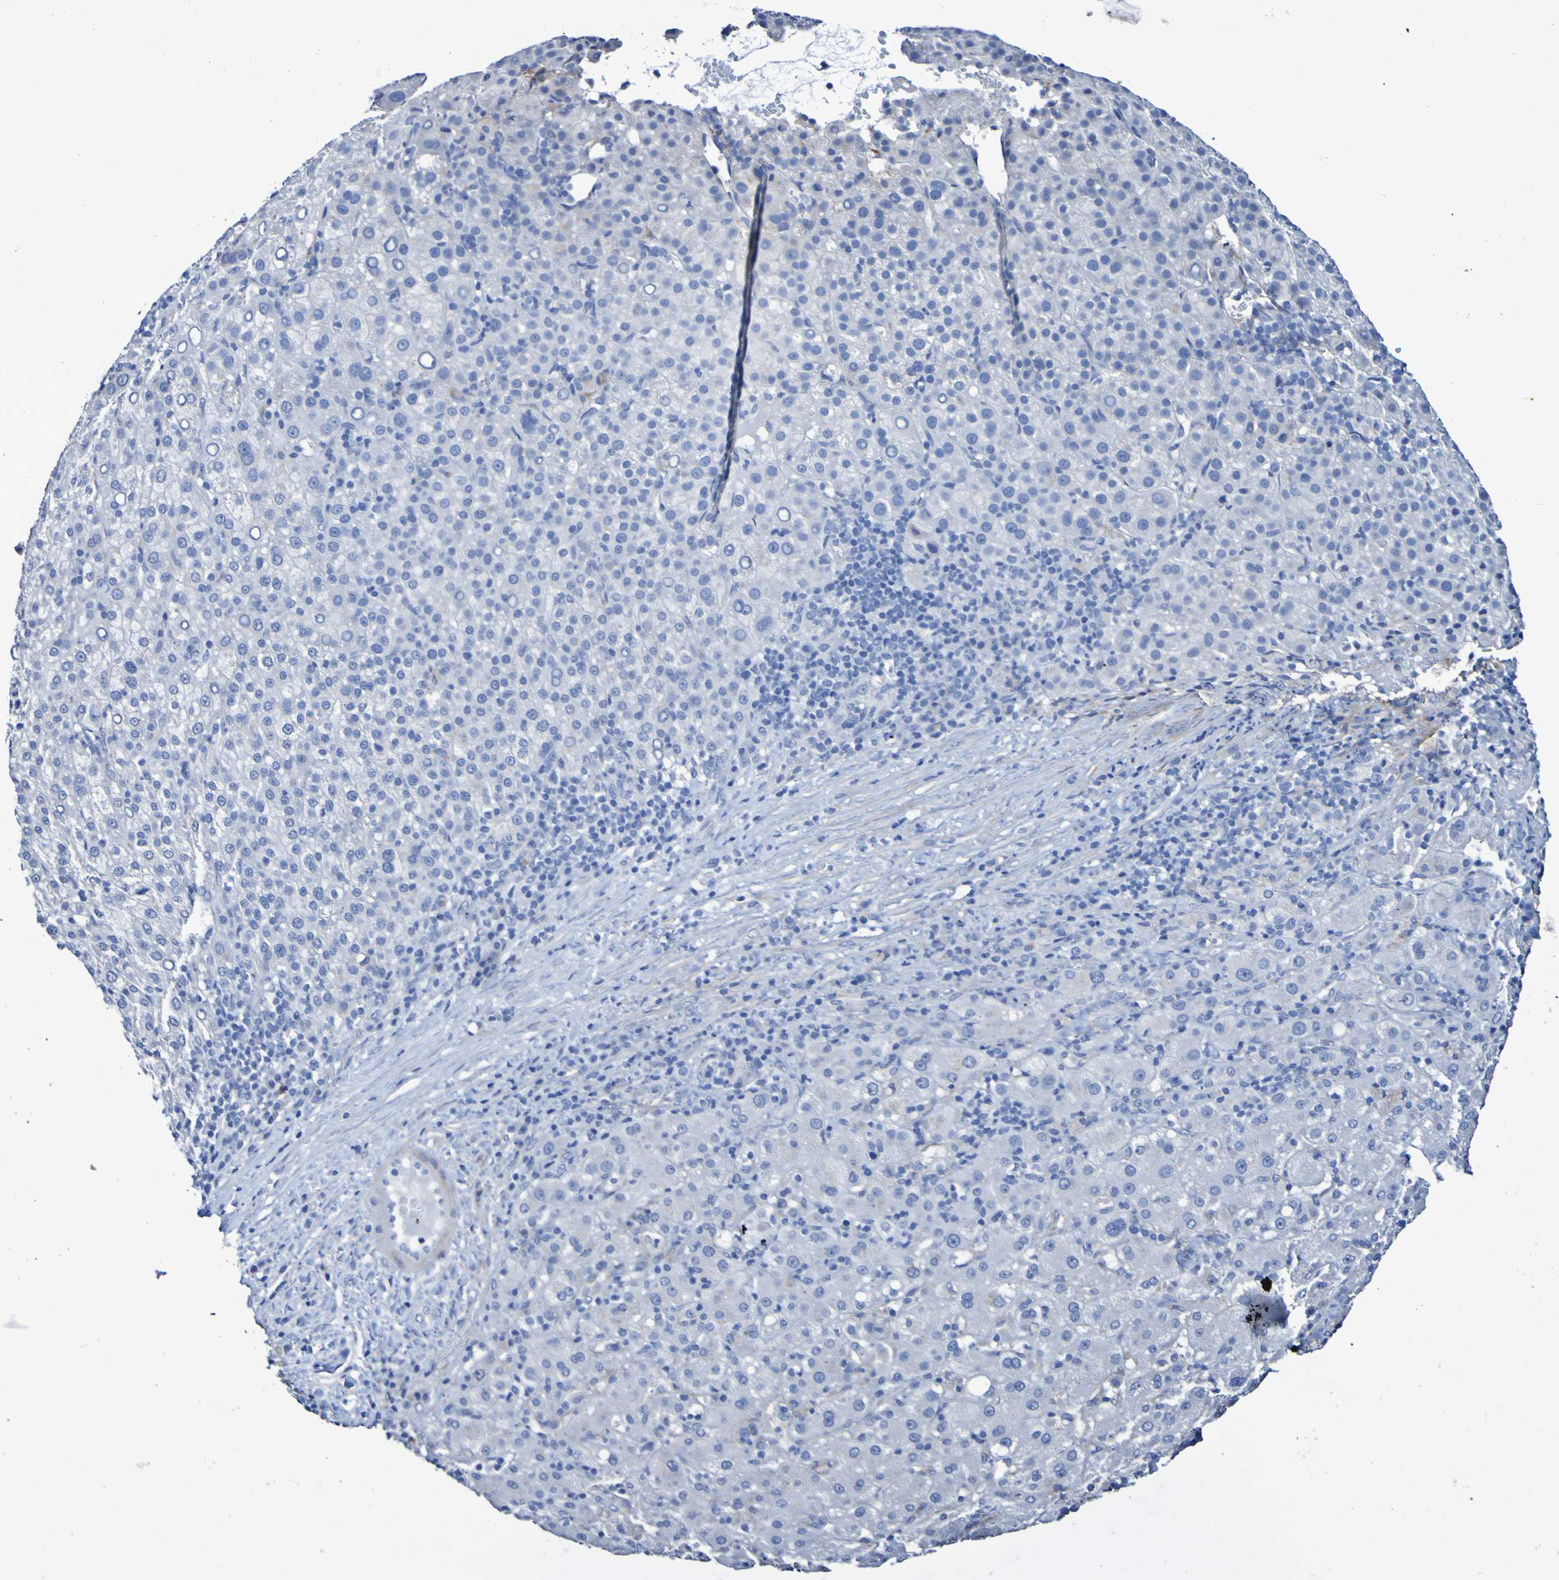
{"staining": {"intensity": "negative", "quantity": "none", "location": "none"}, "tissue": "liver cancer", "cell_type": "Tumor cells", "image_type": "cancer", "snomed": [{"axis": "morphology", "description": "Carcinoma, Hepatocellular, NOS"}, {"axis": "topography", "description": "Liver"}], "caption": "Immunohistochemistry photomicrograph of liver hepatocellular carcinoma stained for a protein (brown), which exhibits no positivity in tumor cells. Nuclei are stained in blue.", "gene": "SGCB", "patient": {"sex": "female", "age": 58}}